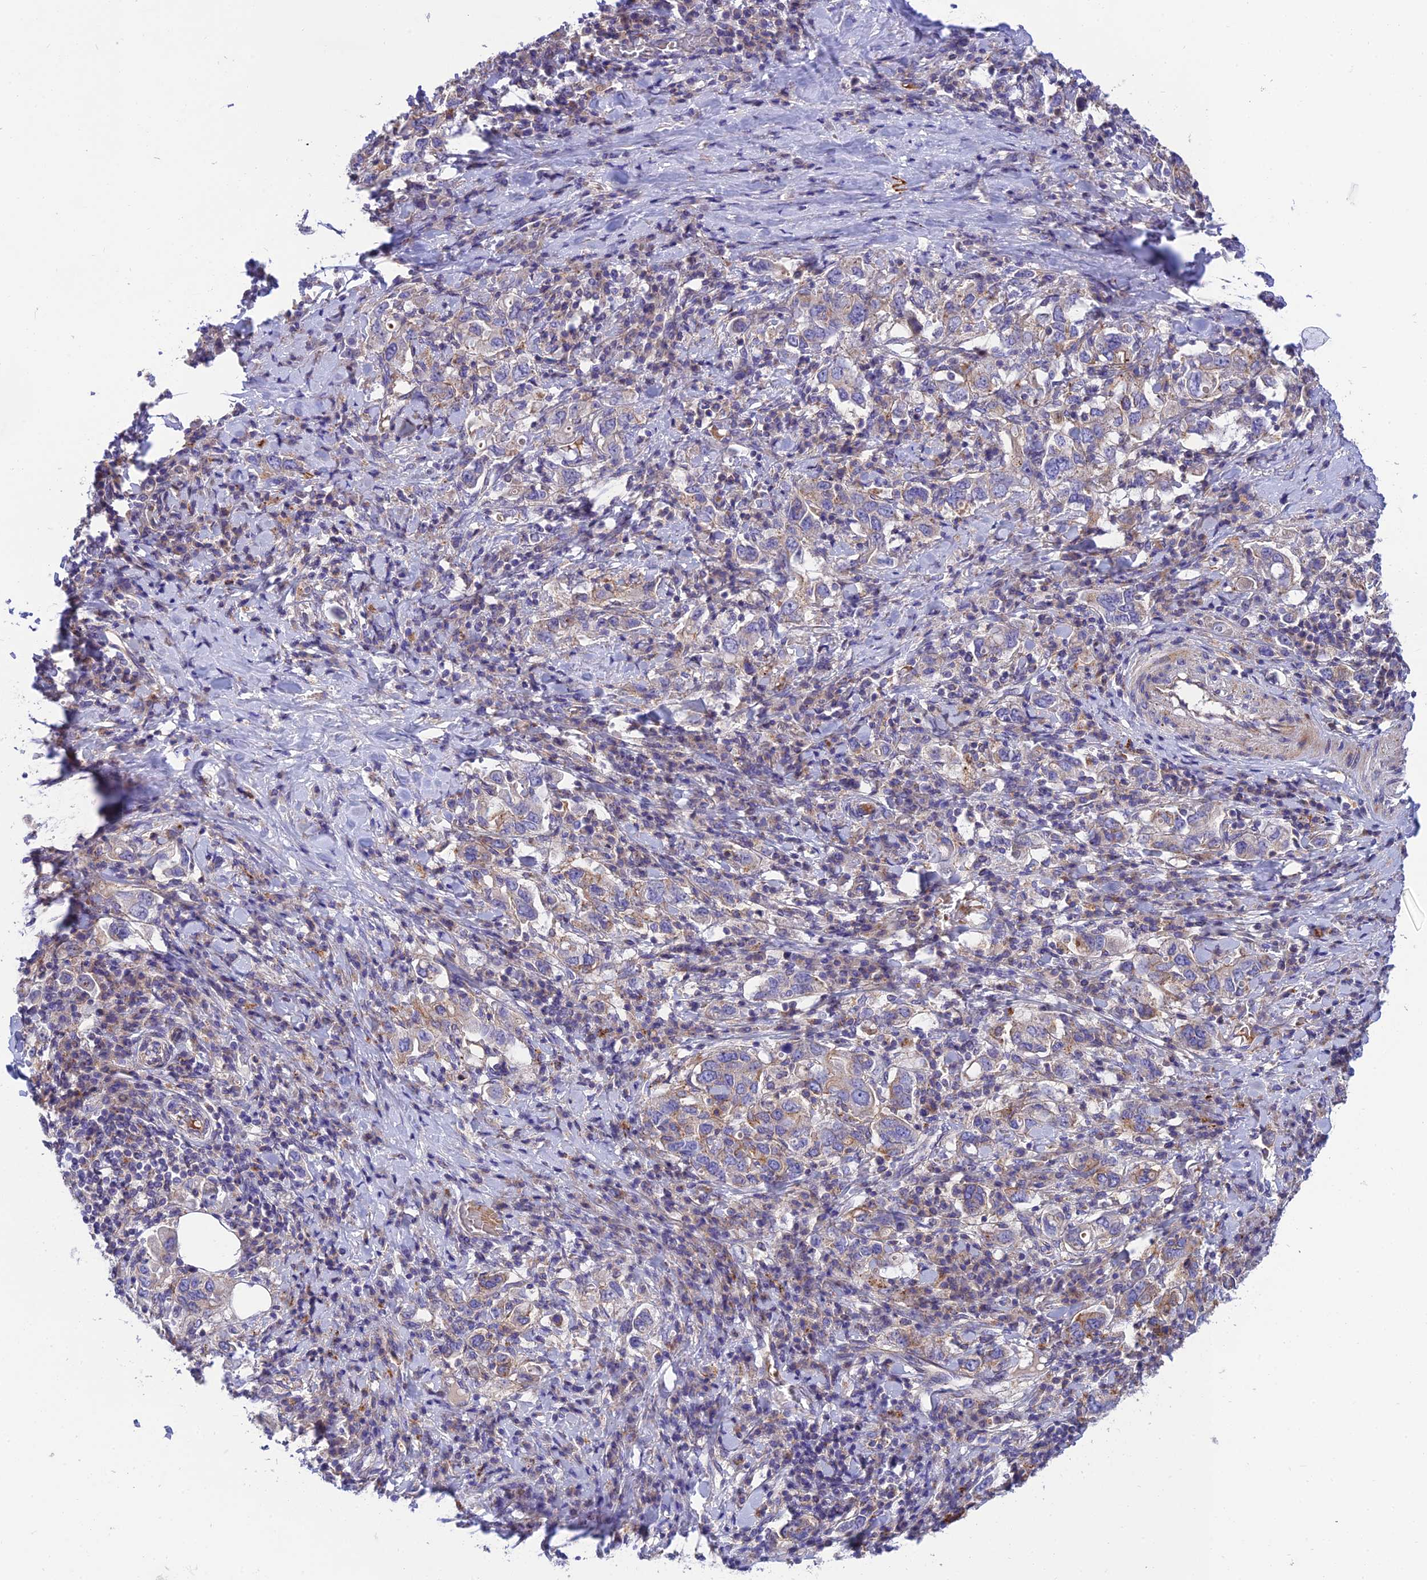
{"staining": {"intensity": "weak", "quantity": "<25%", "location": "cytoplasmic/membranous"}, "tissue": "stomach cancer", "cell_type": "Tumor cells", "image_type": "cancer", "snomed": [{"axis": "morphology", "description": "Adenocarcinoma, NOS"}, {"axis": "topography", "description": "Stomach, upper"}, {"axis": "topography", "description": "Stomach"}], "caption": "Adenocarcinoma (stomach) was stained to show a protein in brown. There is no significant expression in tumor cells.", "gene": "CCDC157", "patient": {"sex": "male", "age": 62}}